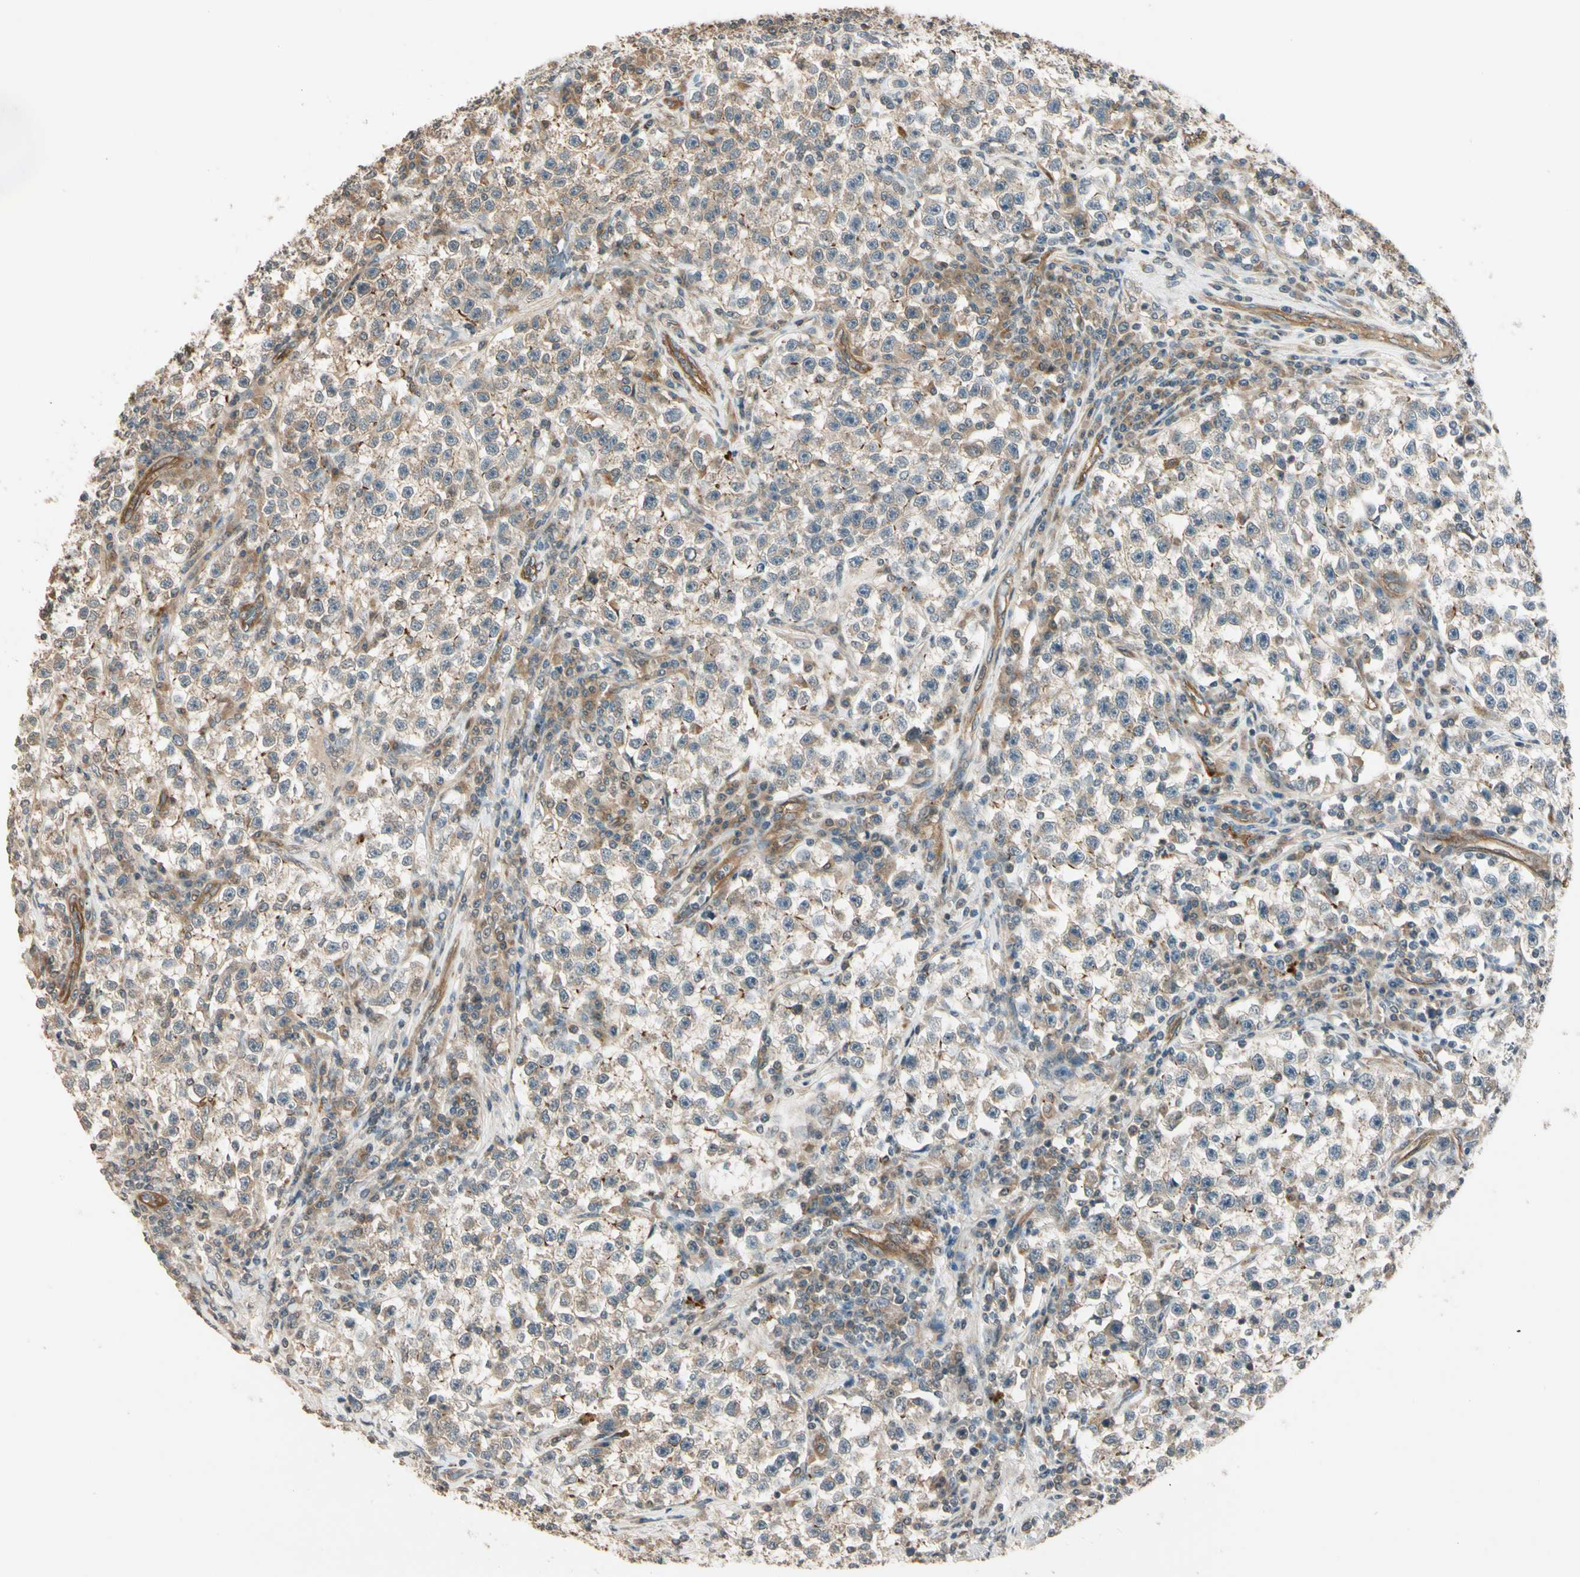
{"staining": {"intensity": "negative", "quantity": "none", "location": "none"}, "tissue": "testis cancer", "cell_type": "Tumor cells", "image_type": "cancer", "snomed": [{"axis": "morphology", "description": "Seminoma, NOS"}, {"axis": "topography", "description": "Testis"}], "caption": "This is an IHC photomicrograph of human testis seminoma. There is no positivity in tumor cells.", "gene": "ROCK2", "patient": {"sex": "male", "age": 22}}